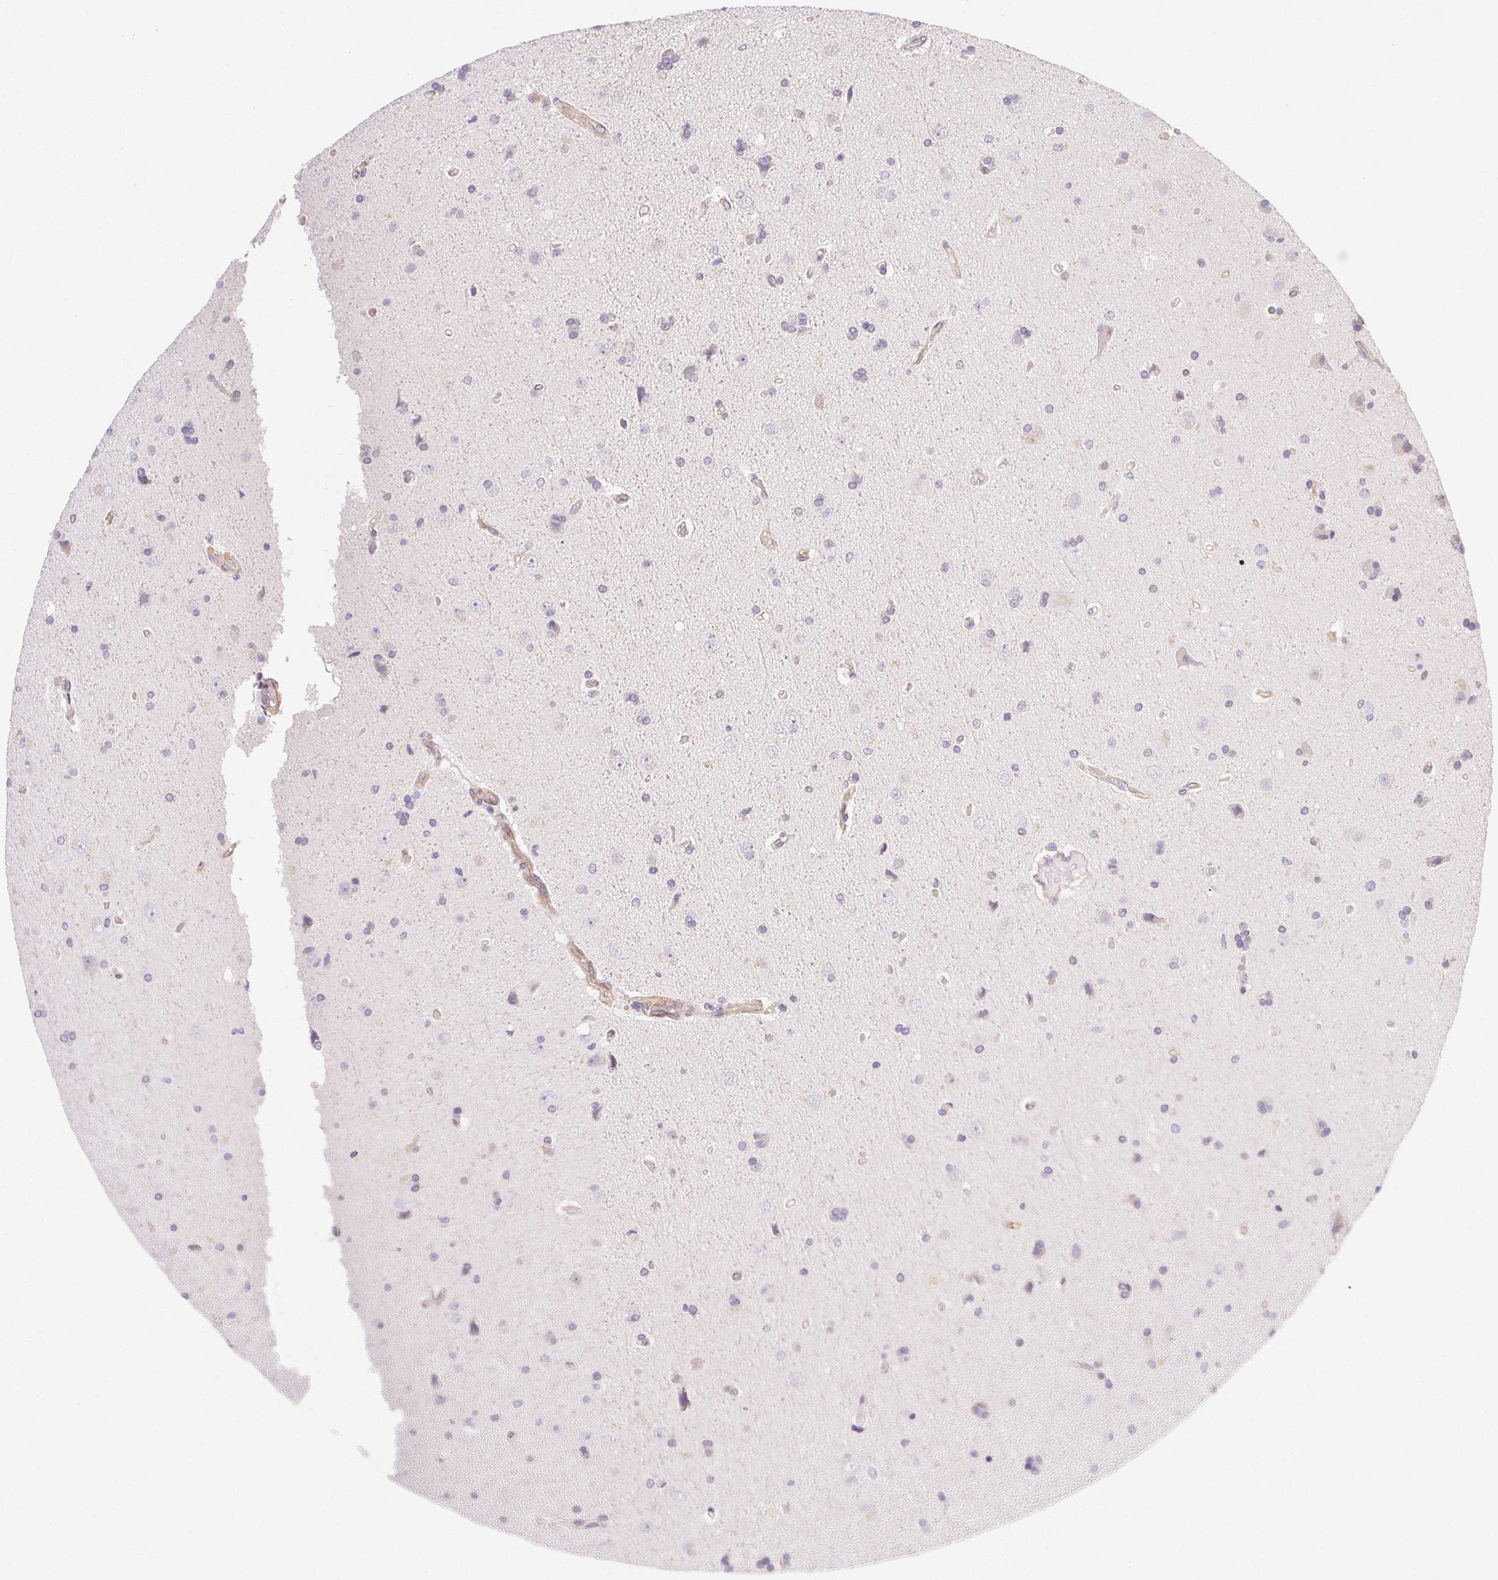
{"staining": {"intensity": "negative", "quantity": "none", "location": "none"}, "tissue": "glioma", "cell_type": "Tumor cells", "image_type": "cancer", "snomed": [{"axis": "morphology", "description": "Glioma, malignant, High grade"}, {"axis": "topography", "description": "Cerebral cortex"}], "caption": "Human malignant glioma (high-grade) stained for a protein using IHC reveals no positivity in tumor cells.", "gene": "CSN1S1", "patient": {"sex": "male", "age": 70}}